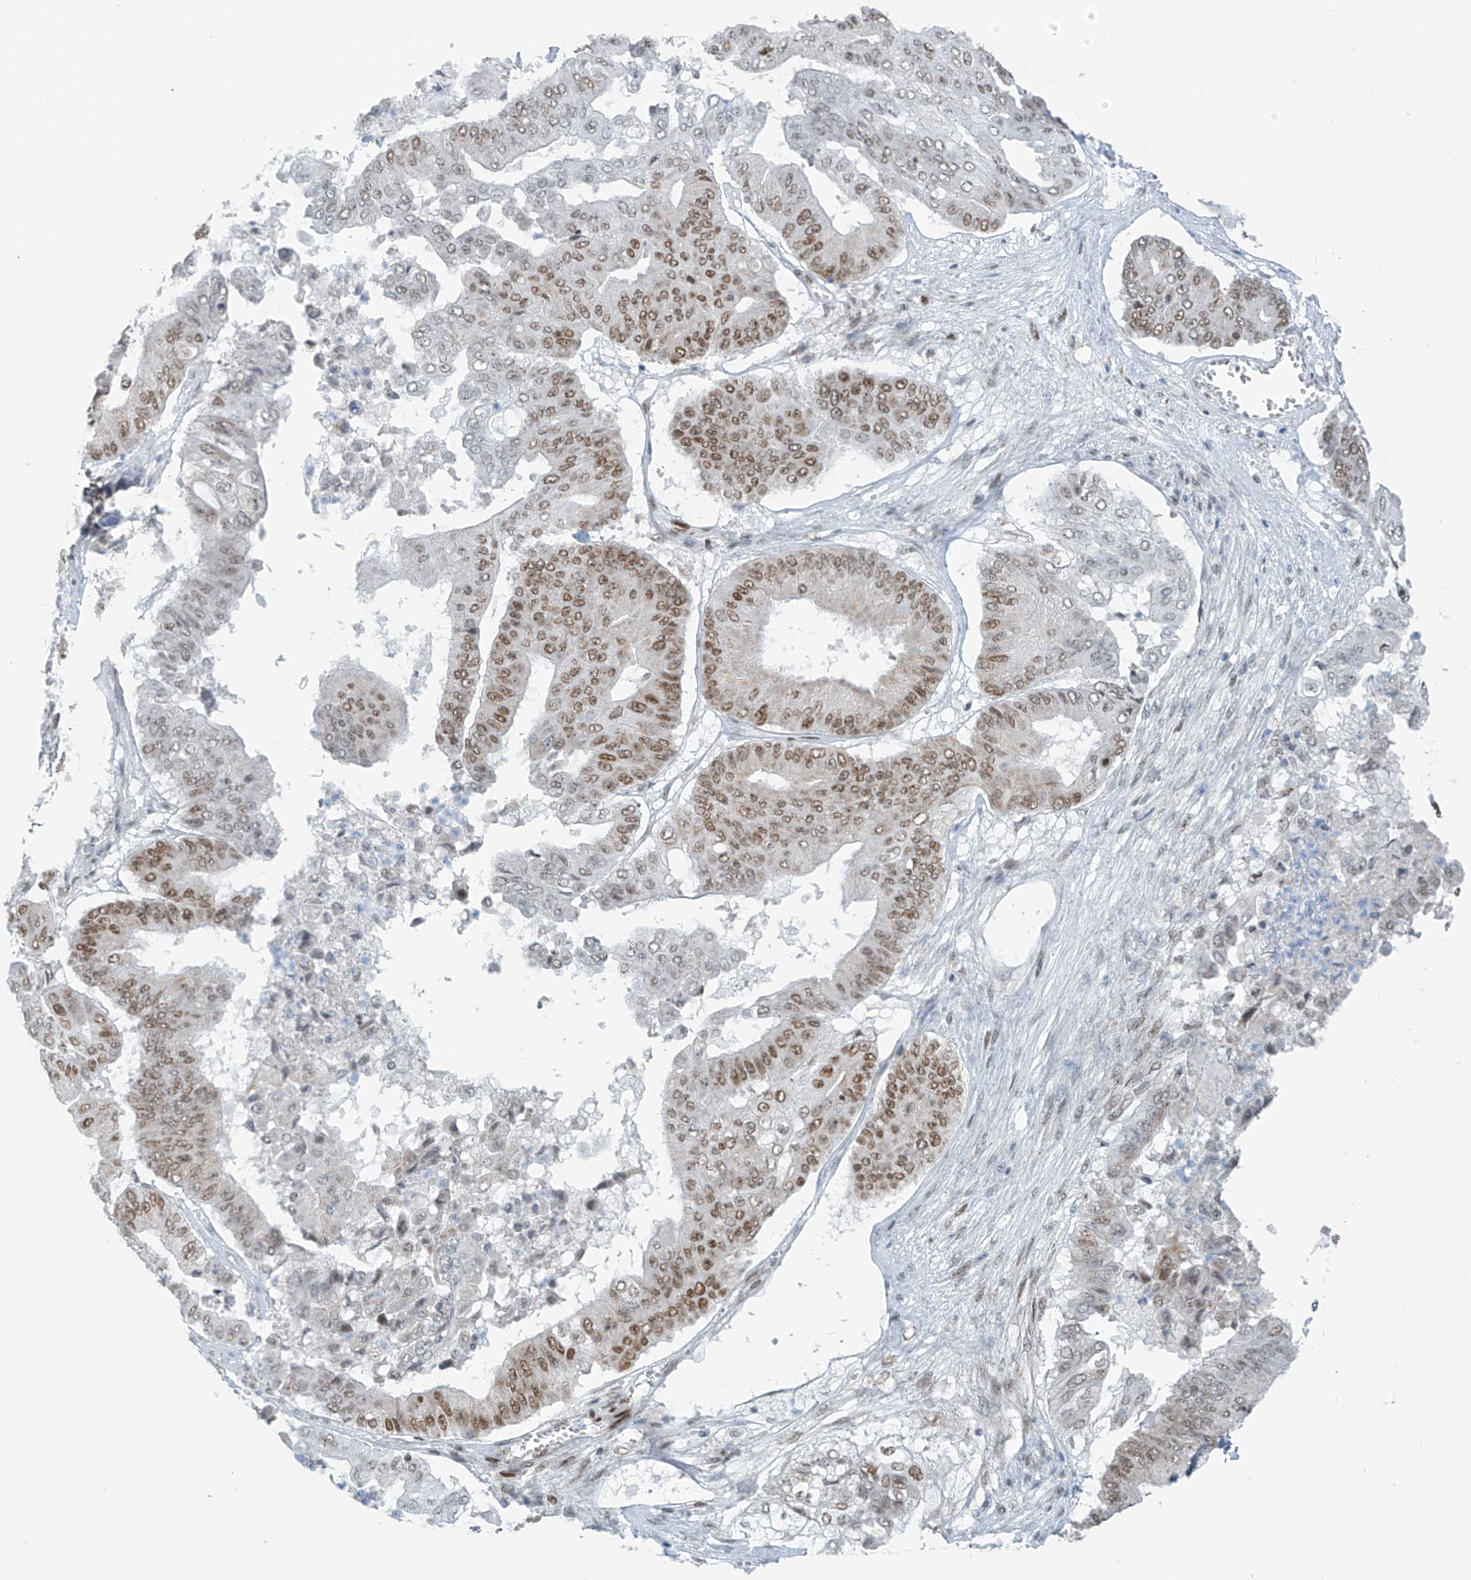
{"staining": {"intensity": "moderate", "quantity": ">75%", "location": "nuclear"}, "tissue": "pancreatic cancer", "cell_type": "Tumor cells", "image_type": "cancer", "snomed": [{"axis": "morphology", "description": "Adenocarcinoma, NOS"}, {"axis": "topography", "description": "Pancreas"}], "caption": "A brown stain shows moderate nuclear positivity of a protein in pancreatic cancer tumor cells.", "gene": "WRNIP1", "patient": {"sex": "female", "age": 77}}